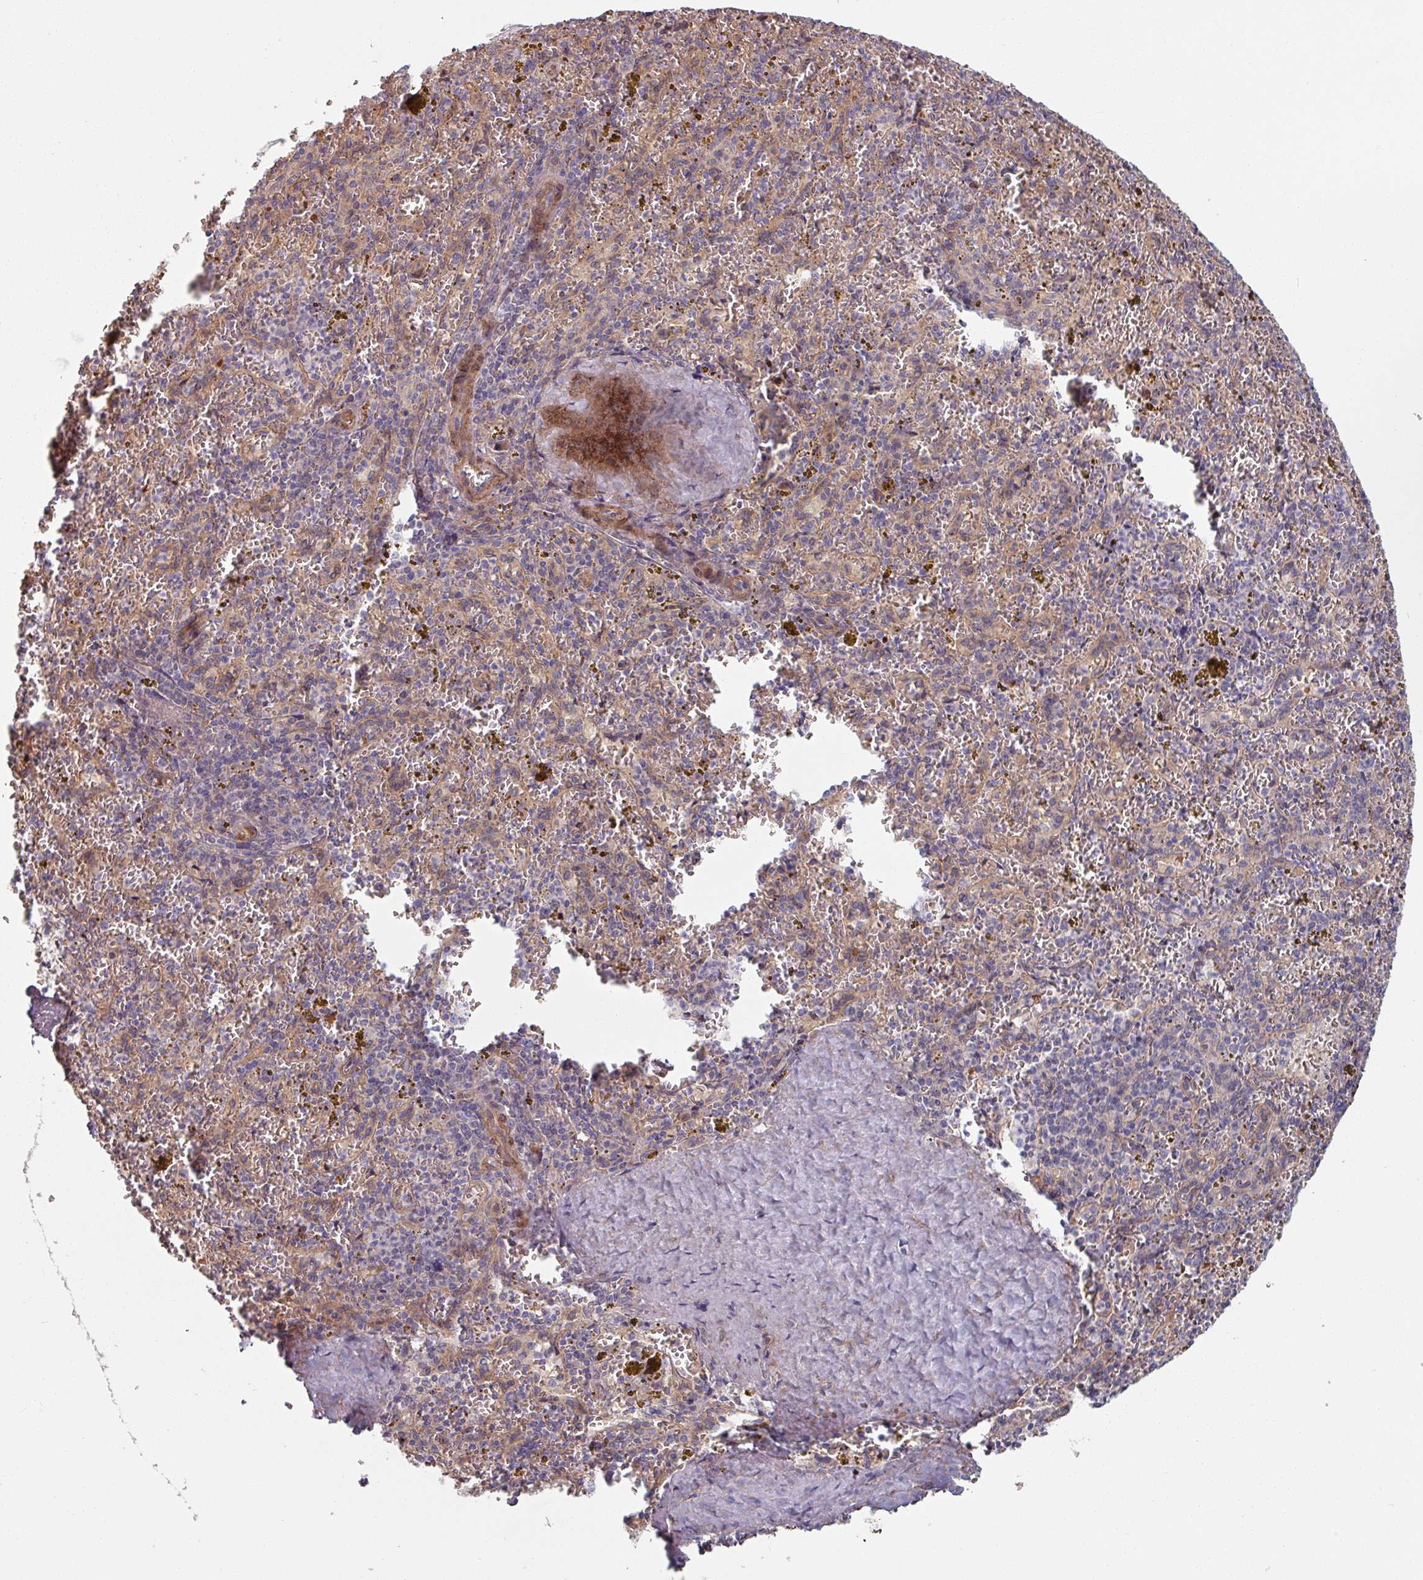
{"staining": {"intensity": "negative", "quantity": "none", "location": "none"}, "tissue": "spleen", "cell_type": "Cells in red pulp", "image_type": "normal", "snomed": [{"axis": "morphology", "description": "Normal tissue, NOS"}, {"axis": "topography", "description": "Spleen"}], "caption": "The image displays no staining of cells in red pulp in unremarkable spleen. The staining is performed using DAB (3,3'-diaminobenzidine) brown chromogen with nuclei counter-stained in using hematoxylin.", "gene": "C4BPB", "patient": {"sex": "male", "age": 57}}